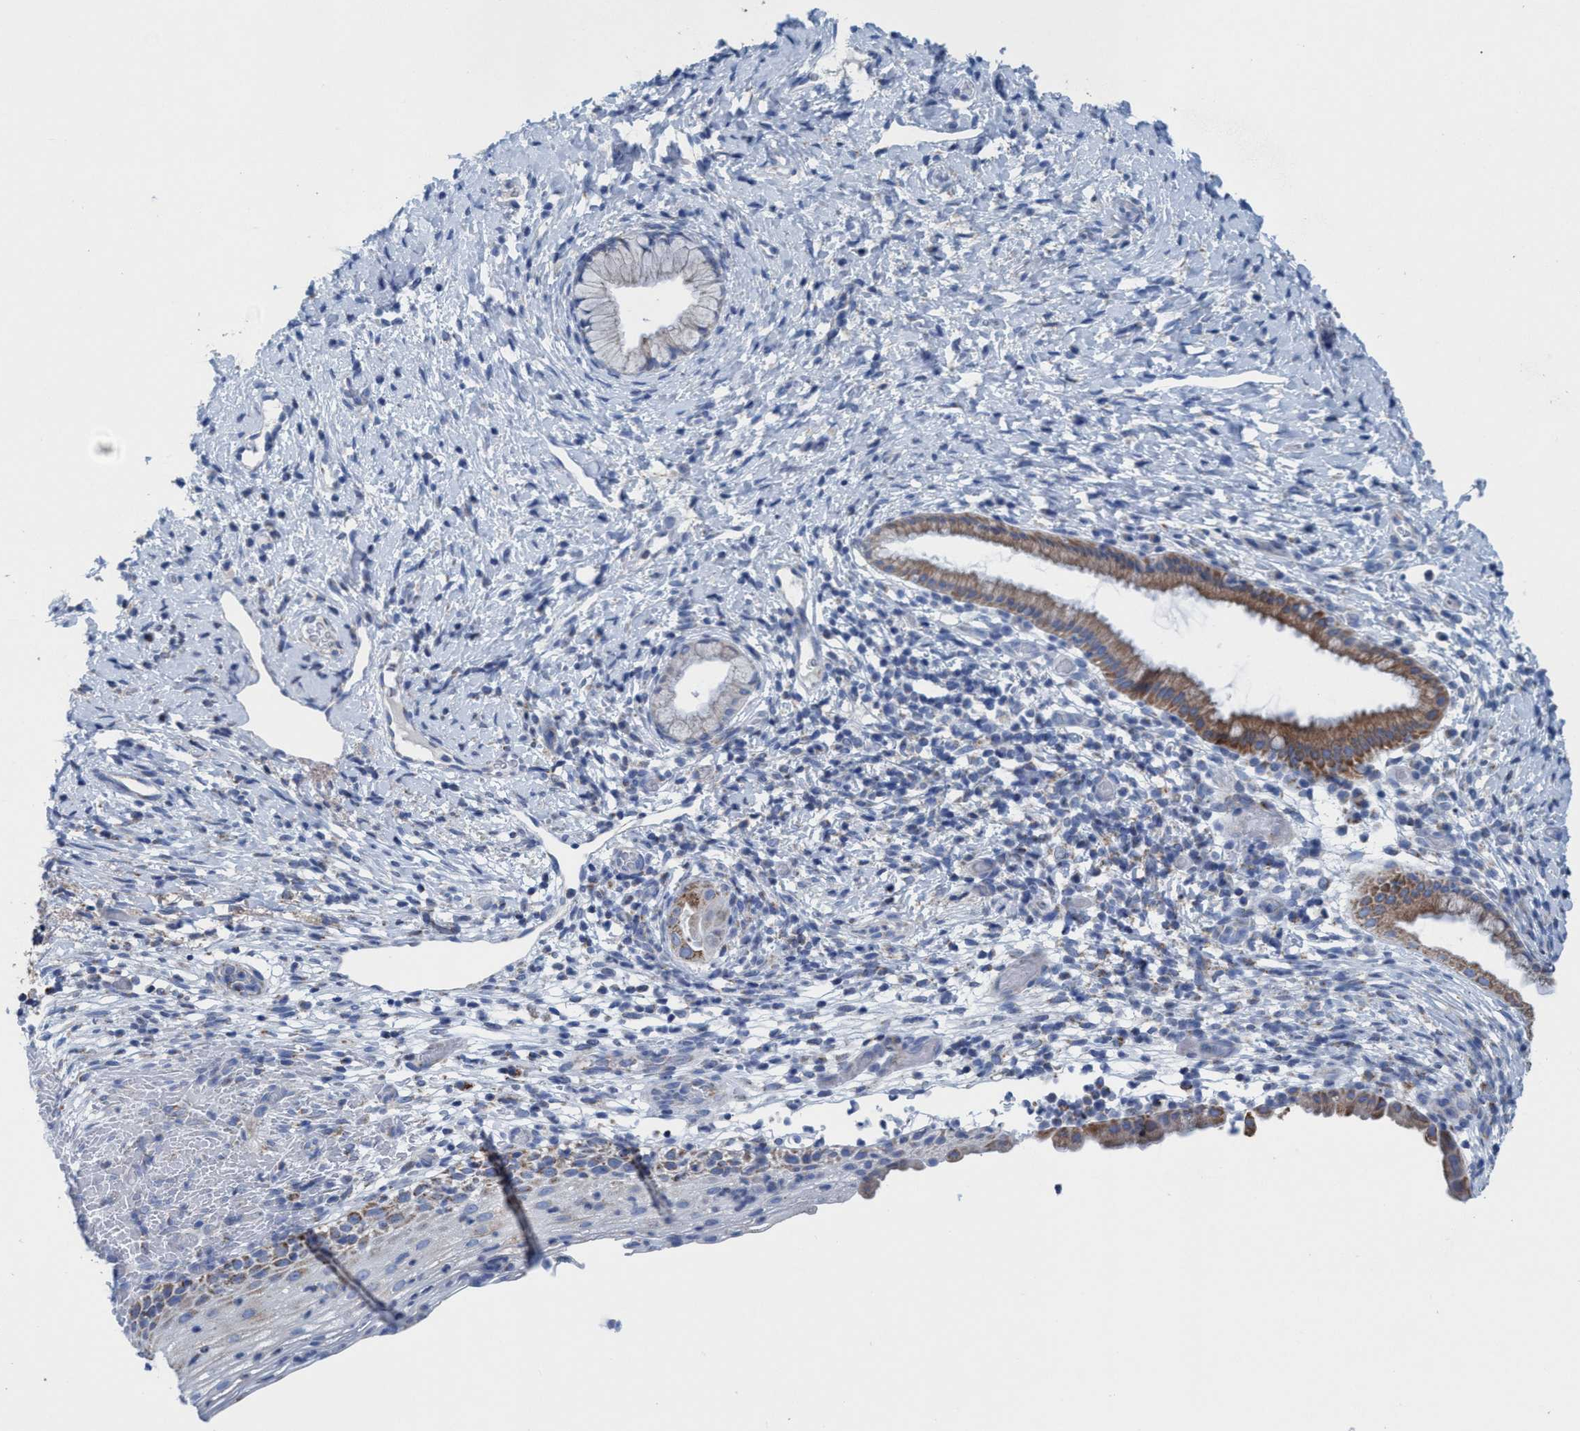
{"staining": {"intensity": "moderate", "quantity": "25%-75%", "location": "cytoplasmic/membranous"}, "tissue": "cervix", "cell_type": "Glandular cells", "image_type": "normal", "snomed": [{"axis": "morphology", "description": "Normal tissue, NOS"}, {"axis": "topography", "description": "Cervix"}], "caption": "This is a photomicrograph of IHC staining of benign cervix, which shows moderate expression in the cytoplasmic/membranous of glandular cells.", "gene": "GGA3", "patient": {"sex": "female", "age": 72}}